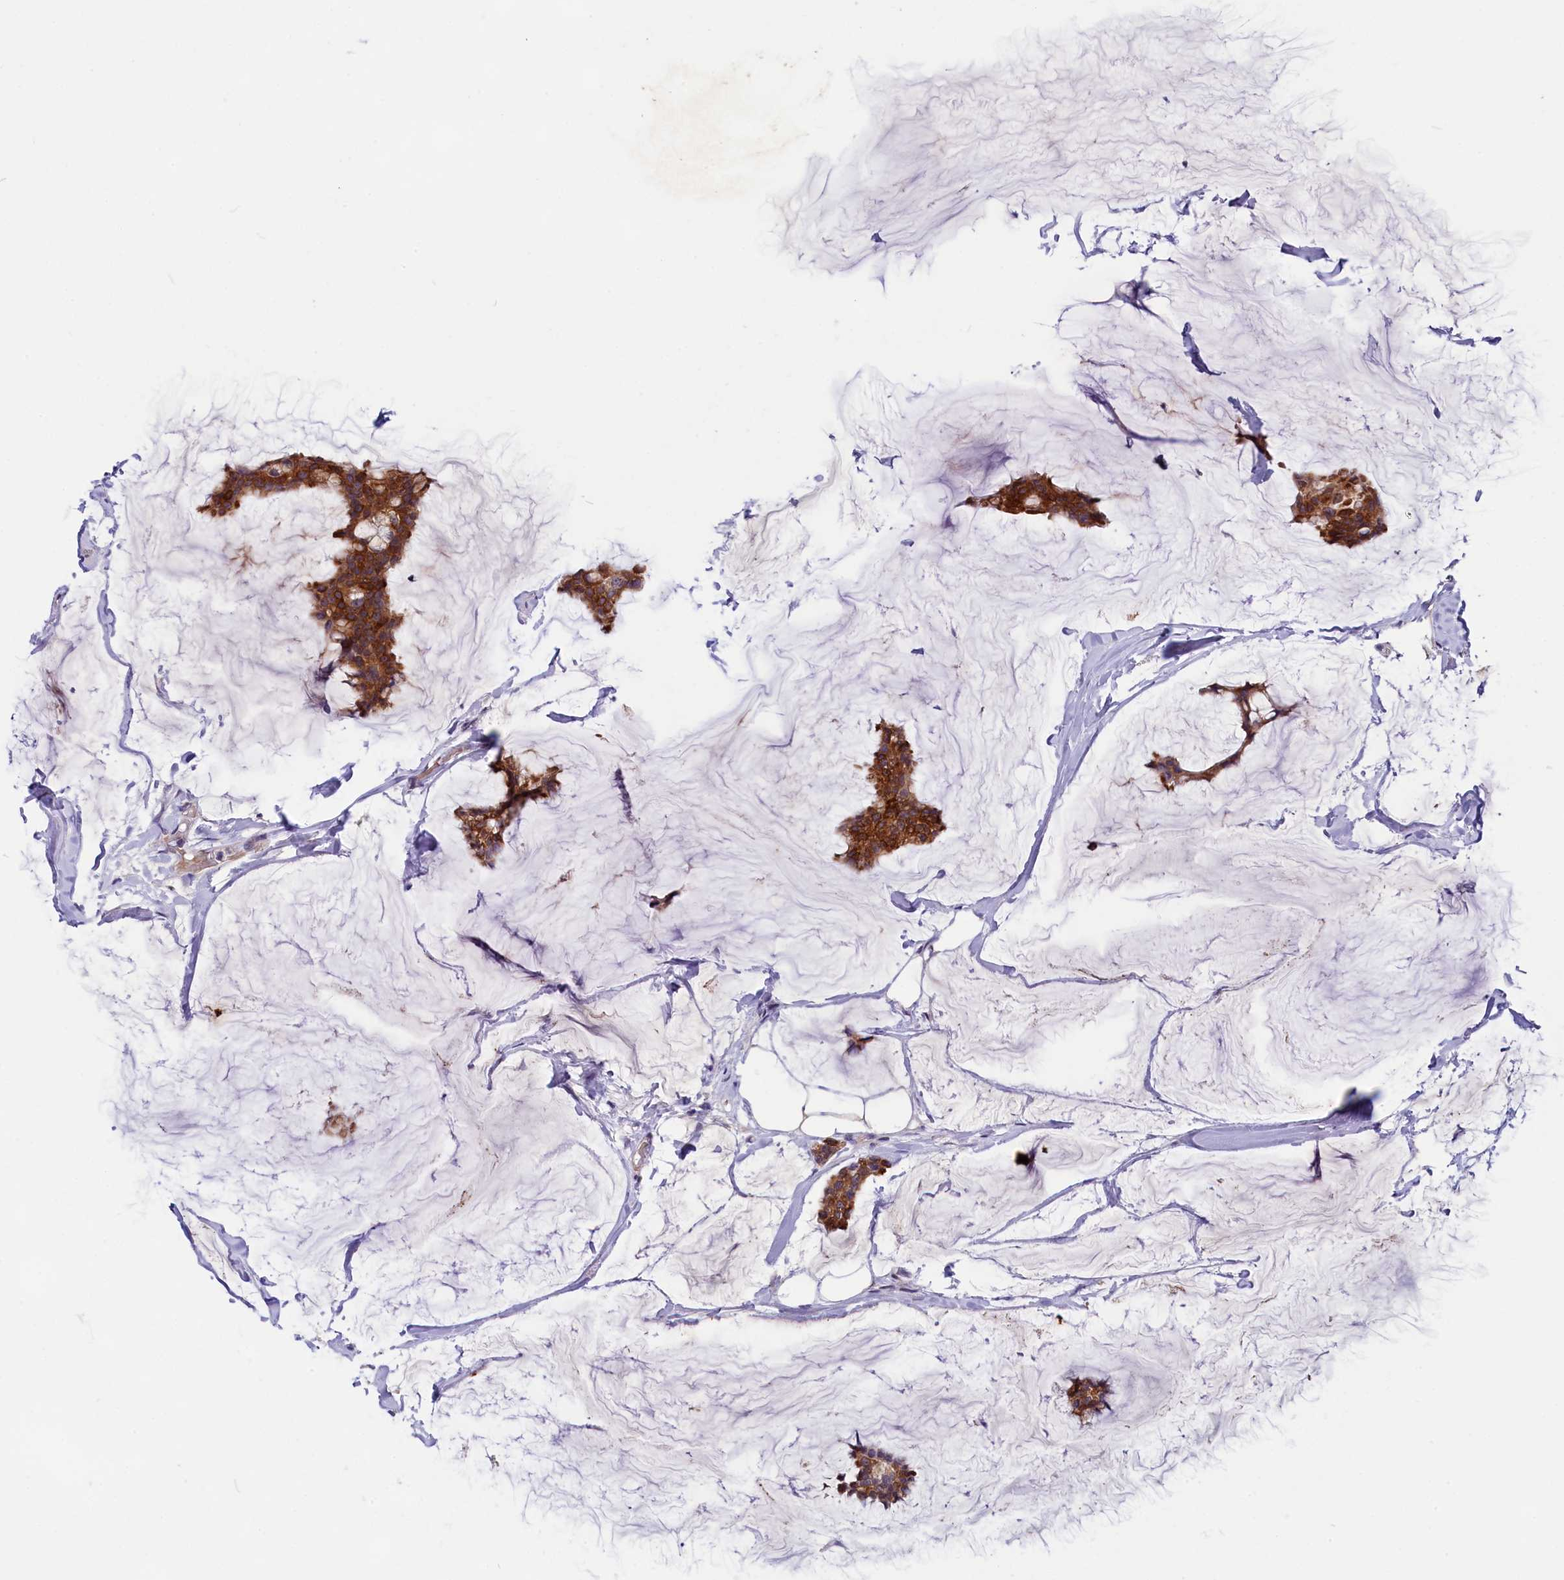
{"staining": {"intensity": "moderate", "quantity": ">75%", "location": "cytoplasmic/membranous"}, "tissue": "breast cancer", "cell_type": "Tumor cells", "image_type": "cancer", "snomed": [{"axis": "morphology", "description": "Duct carcinoma"}, {"axis": "topography", "description": "Breast"}], "caption": "Brown immunohistochemical staining in breast cancer displays moderate cytoplasmic/membranous staining in approximately >75% of tumor cells. (Brightfield microscopy of DAB IHC at high magnification).", "gene": "SLC39A6", "patient": {"sex": "female", "age": 93}}